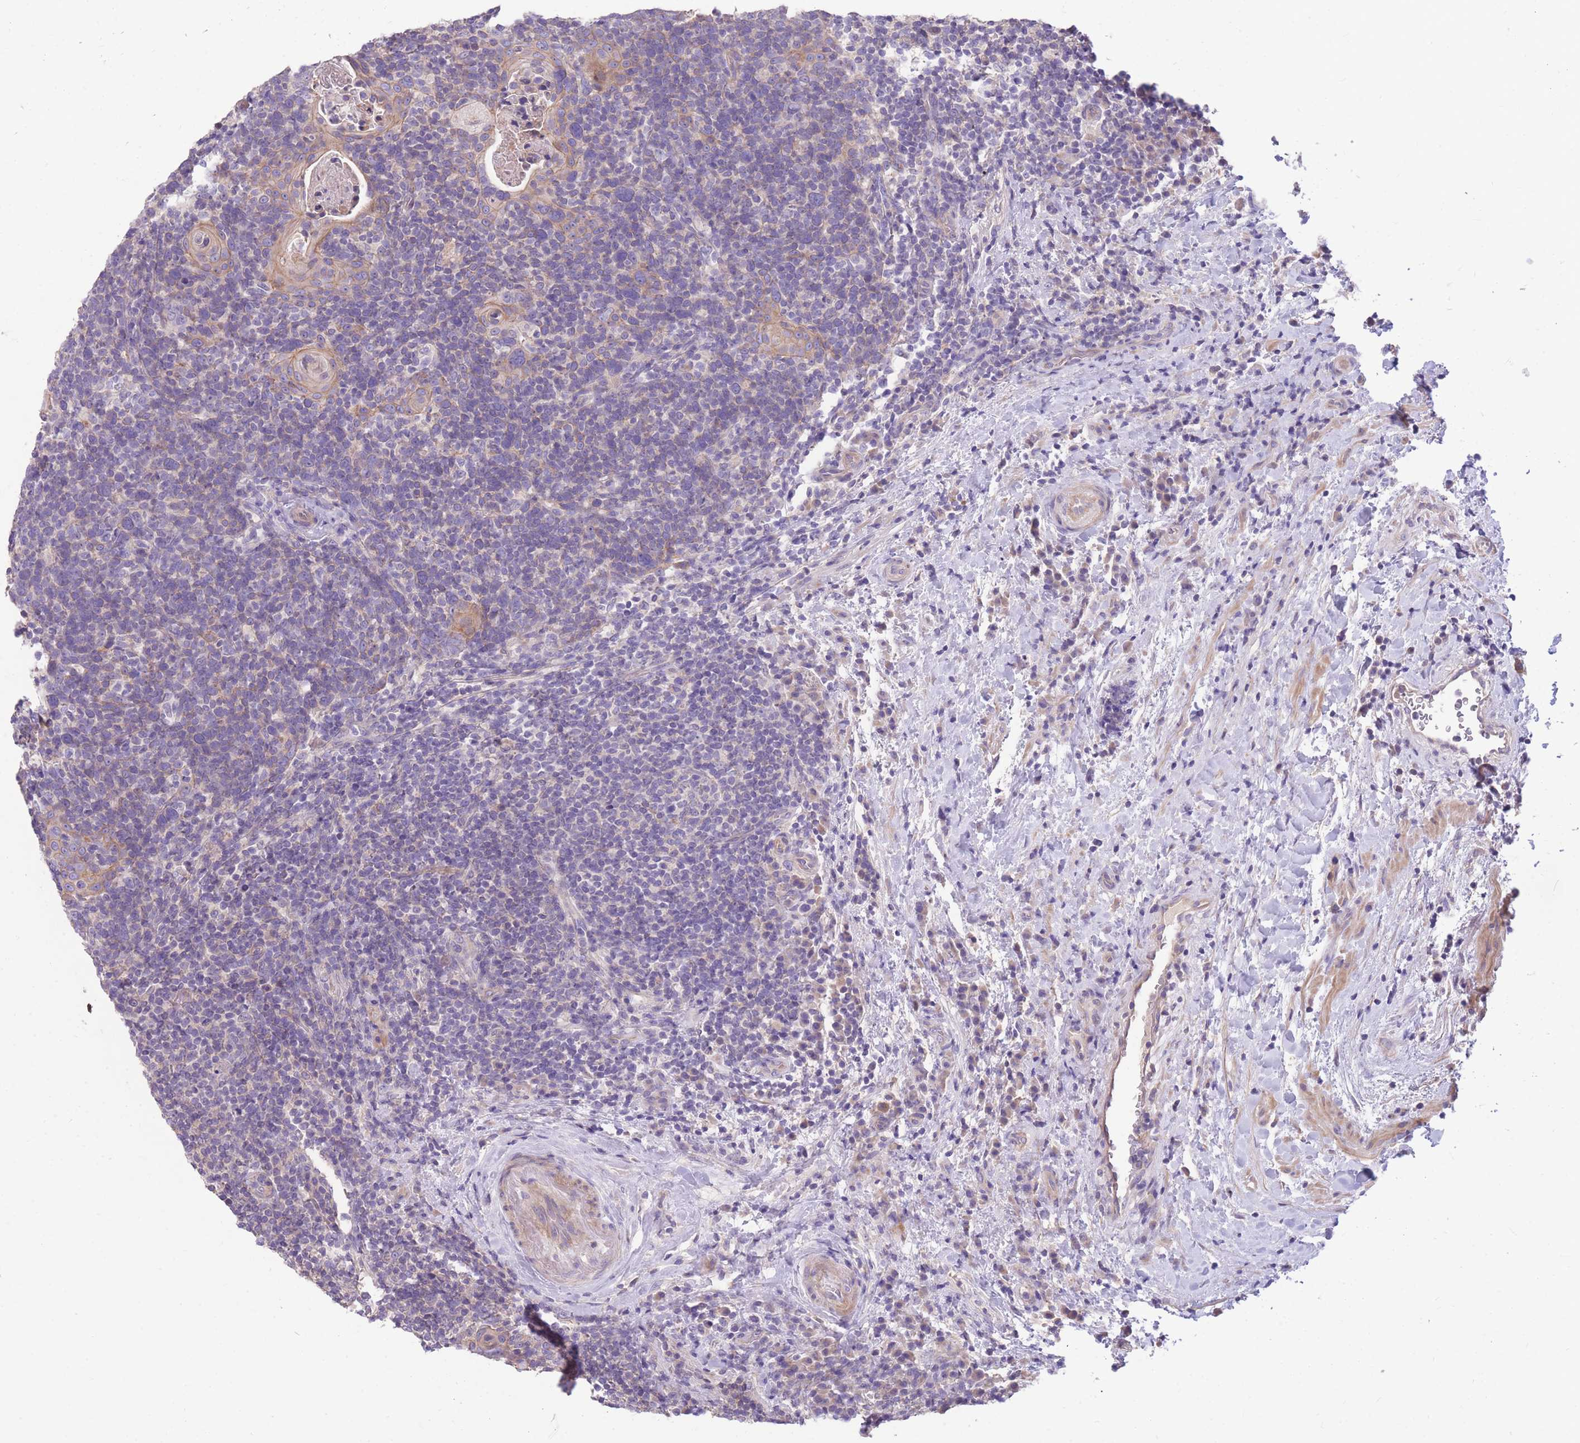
{"staining": {"intensity": "weak", "quantity": "25%-75%", "location": "cytoplasmic/membranous"}, "tissue": "head and neck cancer", "cell_type": "Tumor cells", "image_type": "cancer", "snomed": [{"axis": "morphology", "description": "Squamous cell carcinoma, NOS"}, {"axis": "morphology", "description": "Squamous cell carcinoma, metastatic, NOS"}, {"axis": "topography", "description": "Lymph node"}, {"axis": "topography", "description": "Head-Neck"}], "caption": "Head and neck metastatic squamous cell carcinoma stained with IHC displays weak cytoplasmic/membranous positivity in about 25%-75% of tumor cells.", "gene": "OR5T1", "patient": {"sex": "male", "age": 62}}